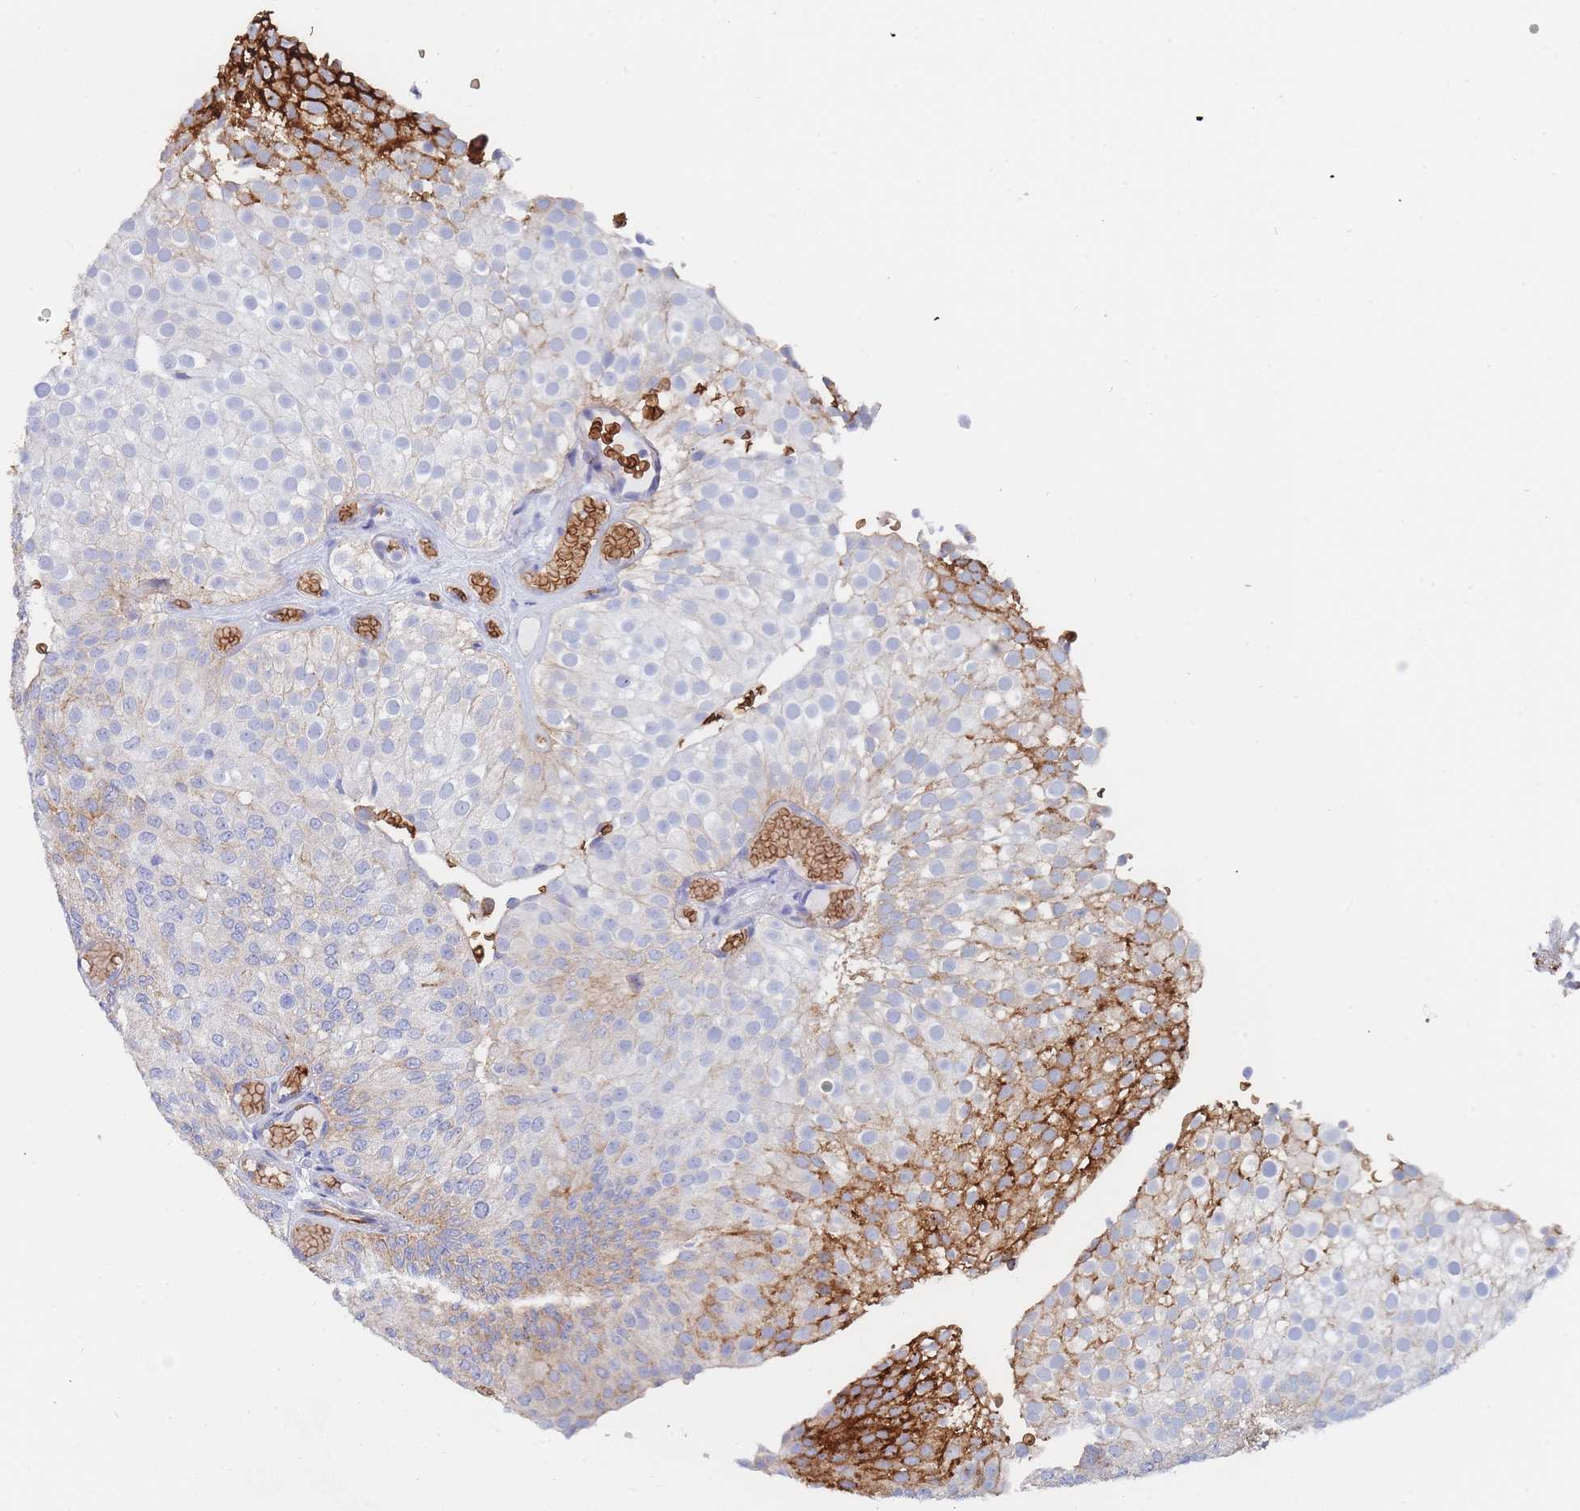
{"staining": {"intensity": "strong", "quantity": "25%-75%", "location": "cytoplasmic/membranous"}, "tissue": "urothelial cancer", "cell_type": "Tumor cells", "image_type": "cancer", "snomed": [{"axis": "morphology", "description": "Urothelial carcinoma, Low grade"}, {"axis": "topography", "description": "Urinary bladder"}], "caption": "A brown stain highlights strong cytoplasmic/membranous positivity of a protein in urothelial carcinoma (low-grade) tumor cells.", "gene": "SLC2A1", "patient": {"sex": "male", "age": 78}}